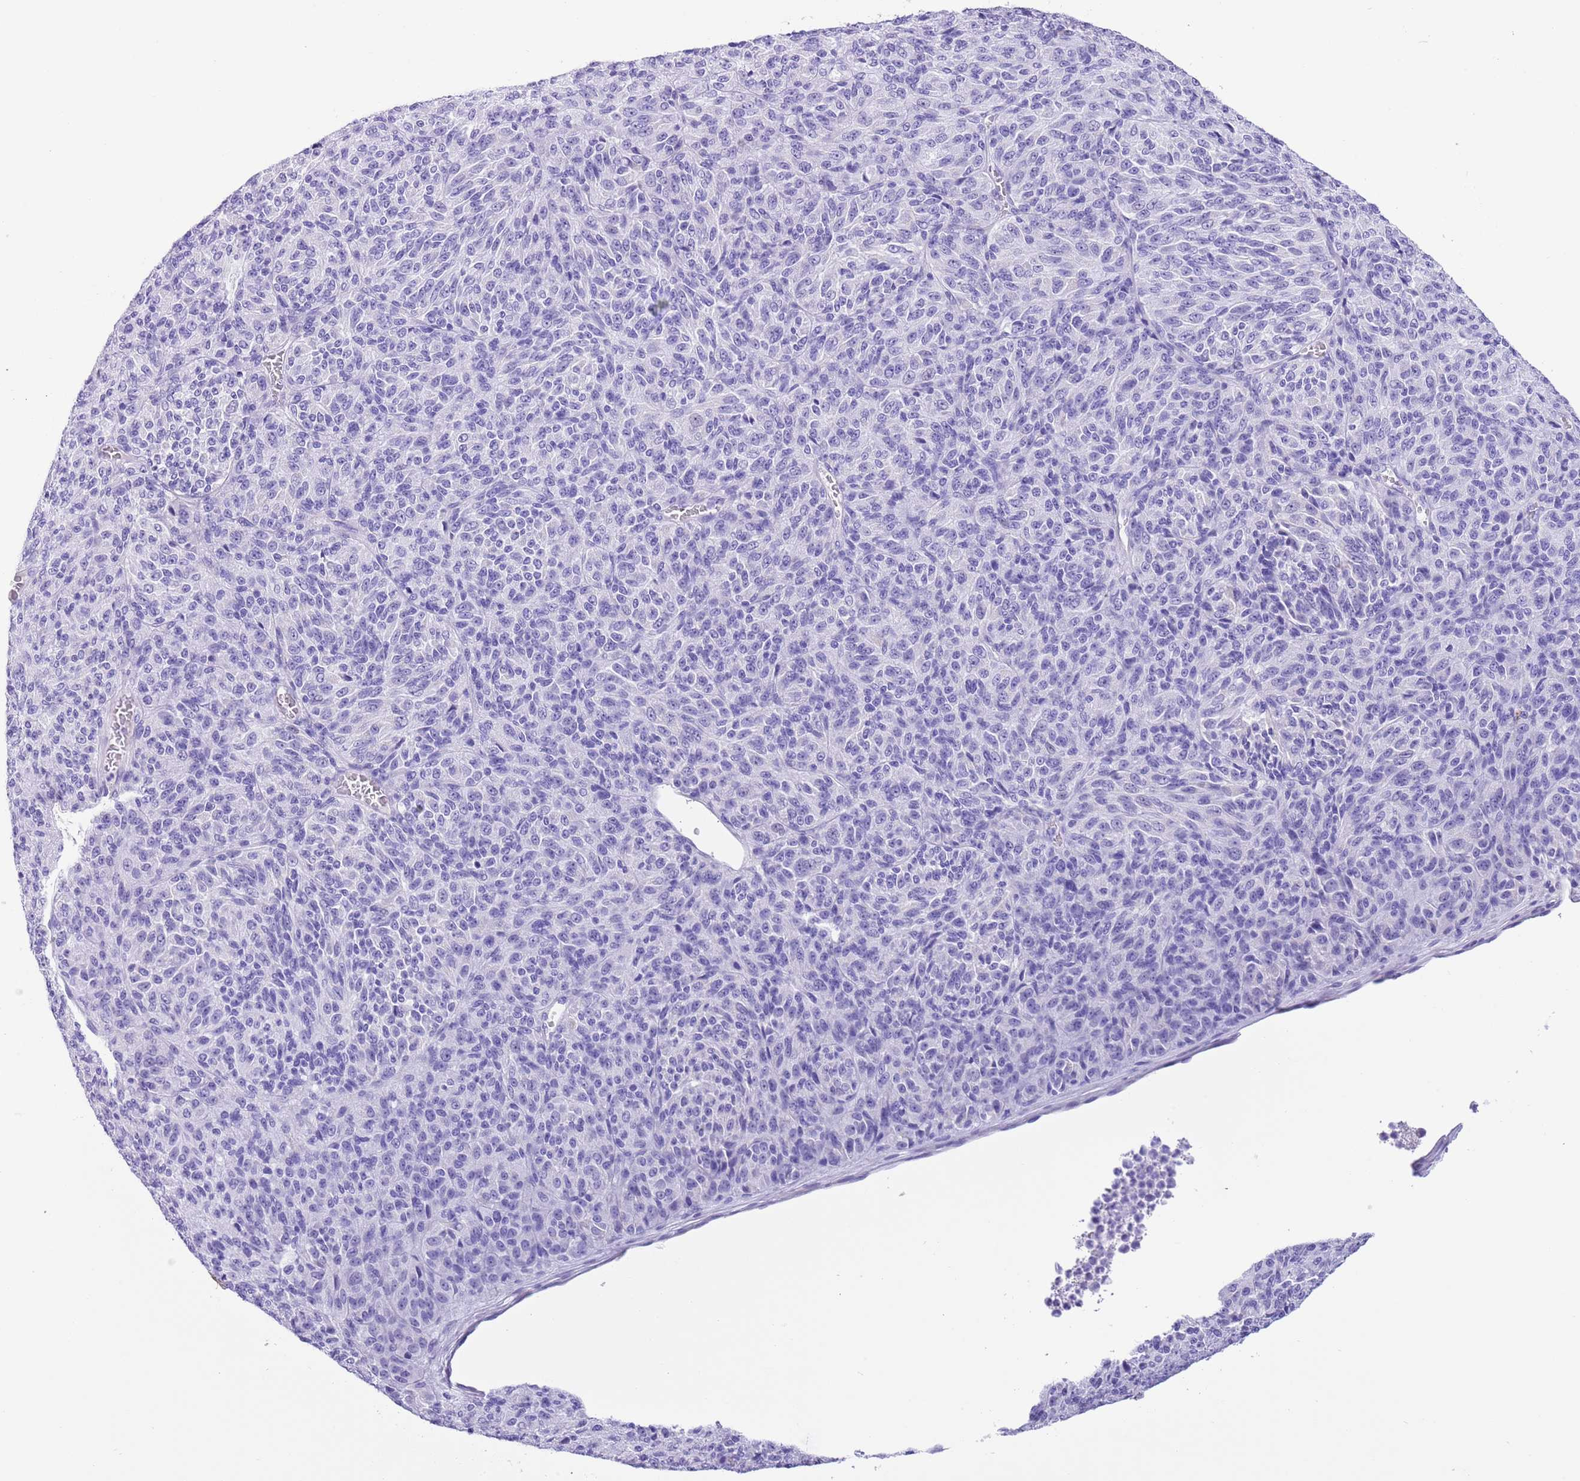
{"staining": {"intensity": "negative", "quantity": "none", "location": "none"}, "tissue": "melanoma", "cell_type": "Tumor cells", "image_type": "cancer", "snomed": [{"axis": "morphology", "description": "Malignant melanoma, Metastatic site"}, {"axis": "topography", "description": "Brain"}], "caption": "Photomicrograph shows no significant protein positivity in tumor cells of melanoma.", "gene": "TBC1D10B", "patient": {"sex": "female", "age": 56}}